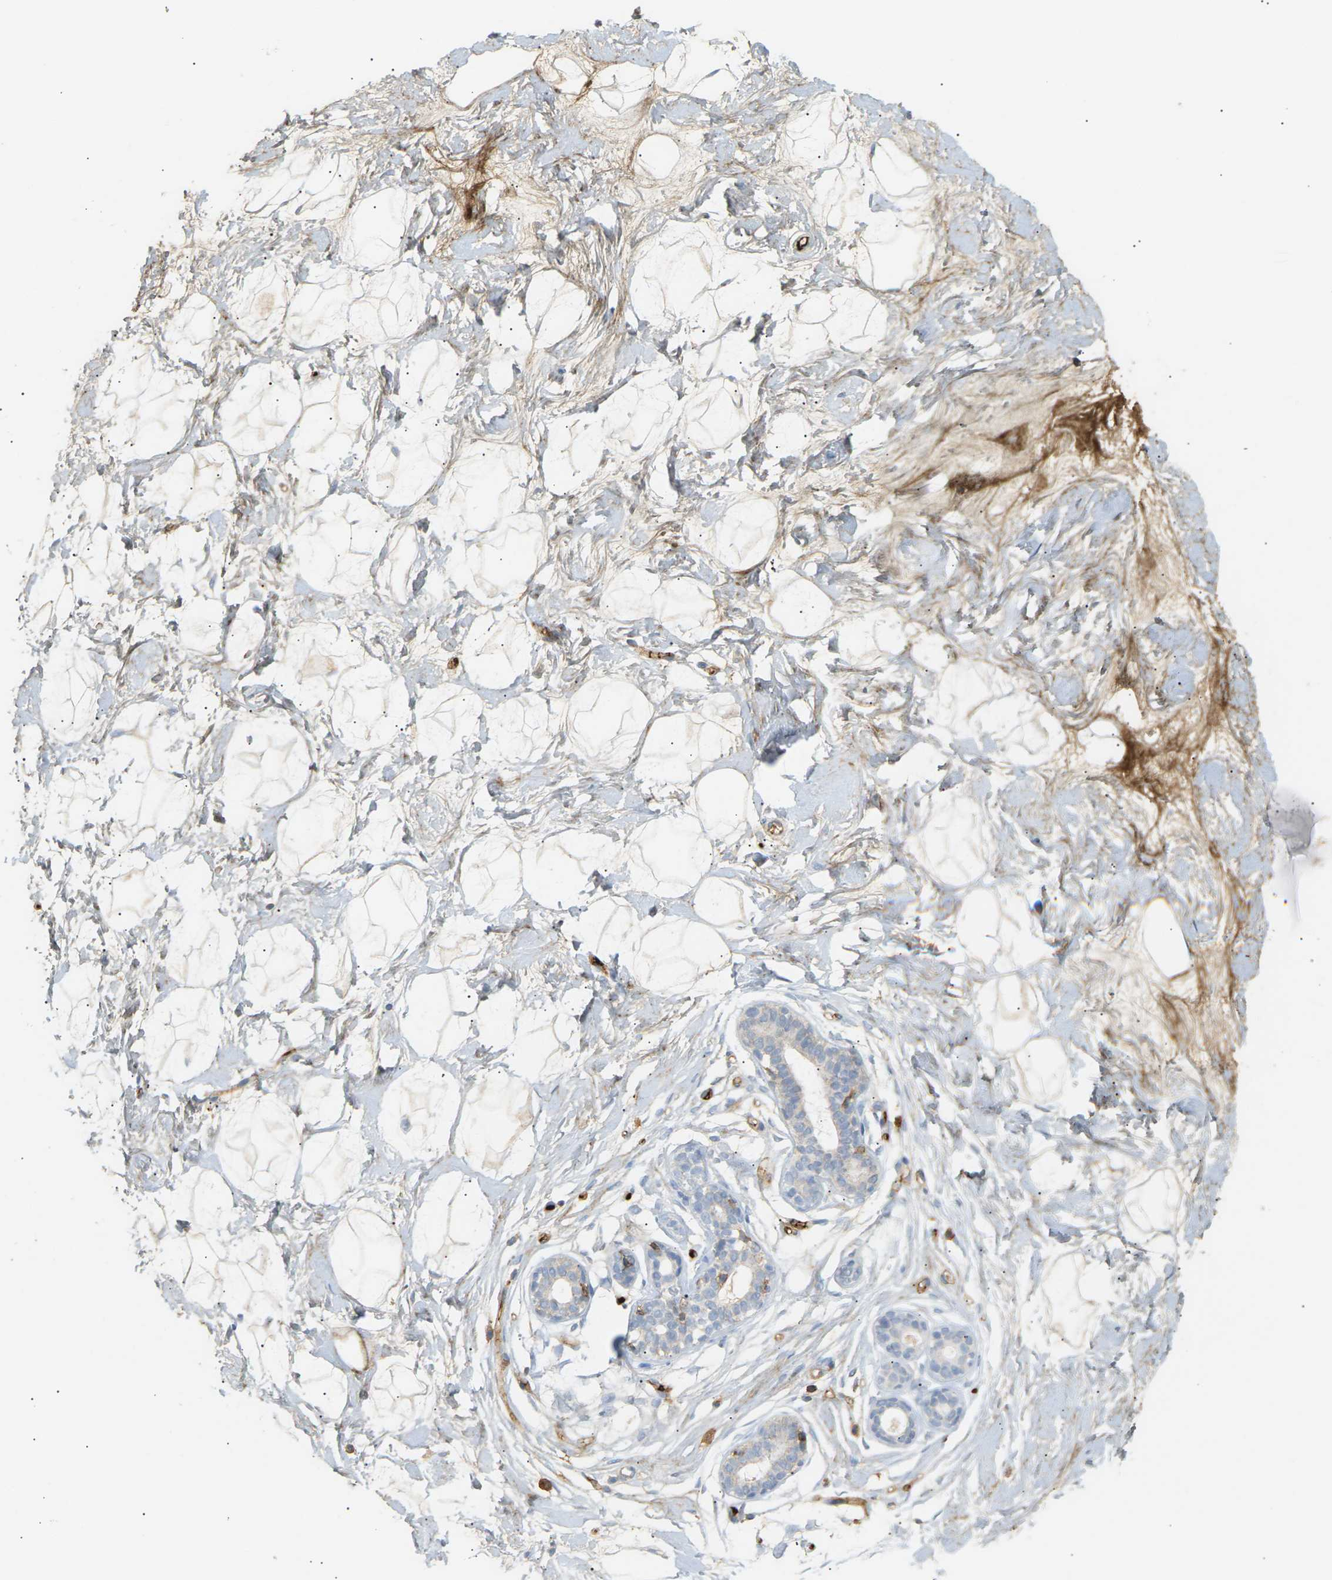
{"staining": {"intensity": "weak", "quantity": ">75%", "location": "cytoplasmic/membranous"}, "tissue": "breast", "cell_type": "Adipocytes", "image_type": "normal", "snomed": [{"axis": "morphology", "description": "Normal tissue, NOS"}, {"axis": "topography", "description": "Breast"}], "caption": "Protein positivity by IHC reveals weak cytoplasmic/membranous positivity in about >75% of adipocytes in unremarkable breast. (brown staining indicates protein expression, while blue staining denotes nuclei).", "gene": "LIME1", "patient": {"sex": "female", "age": 23}}